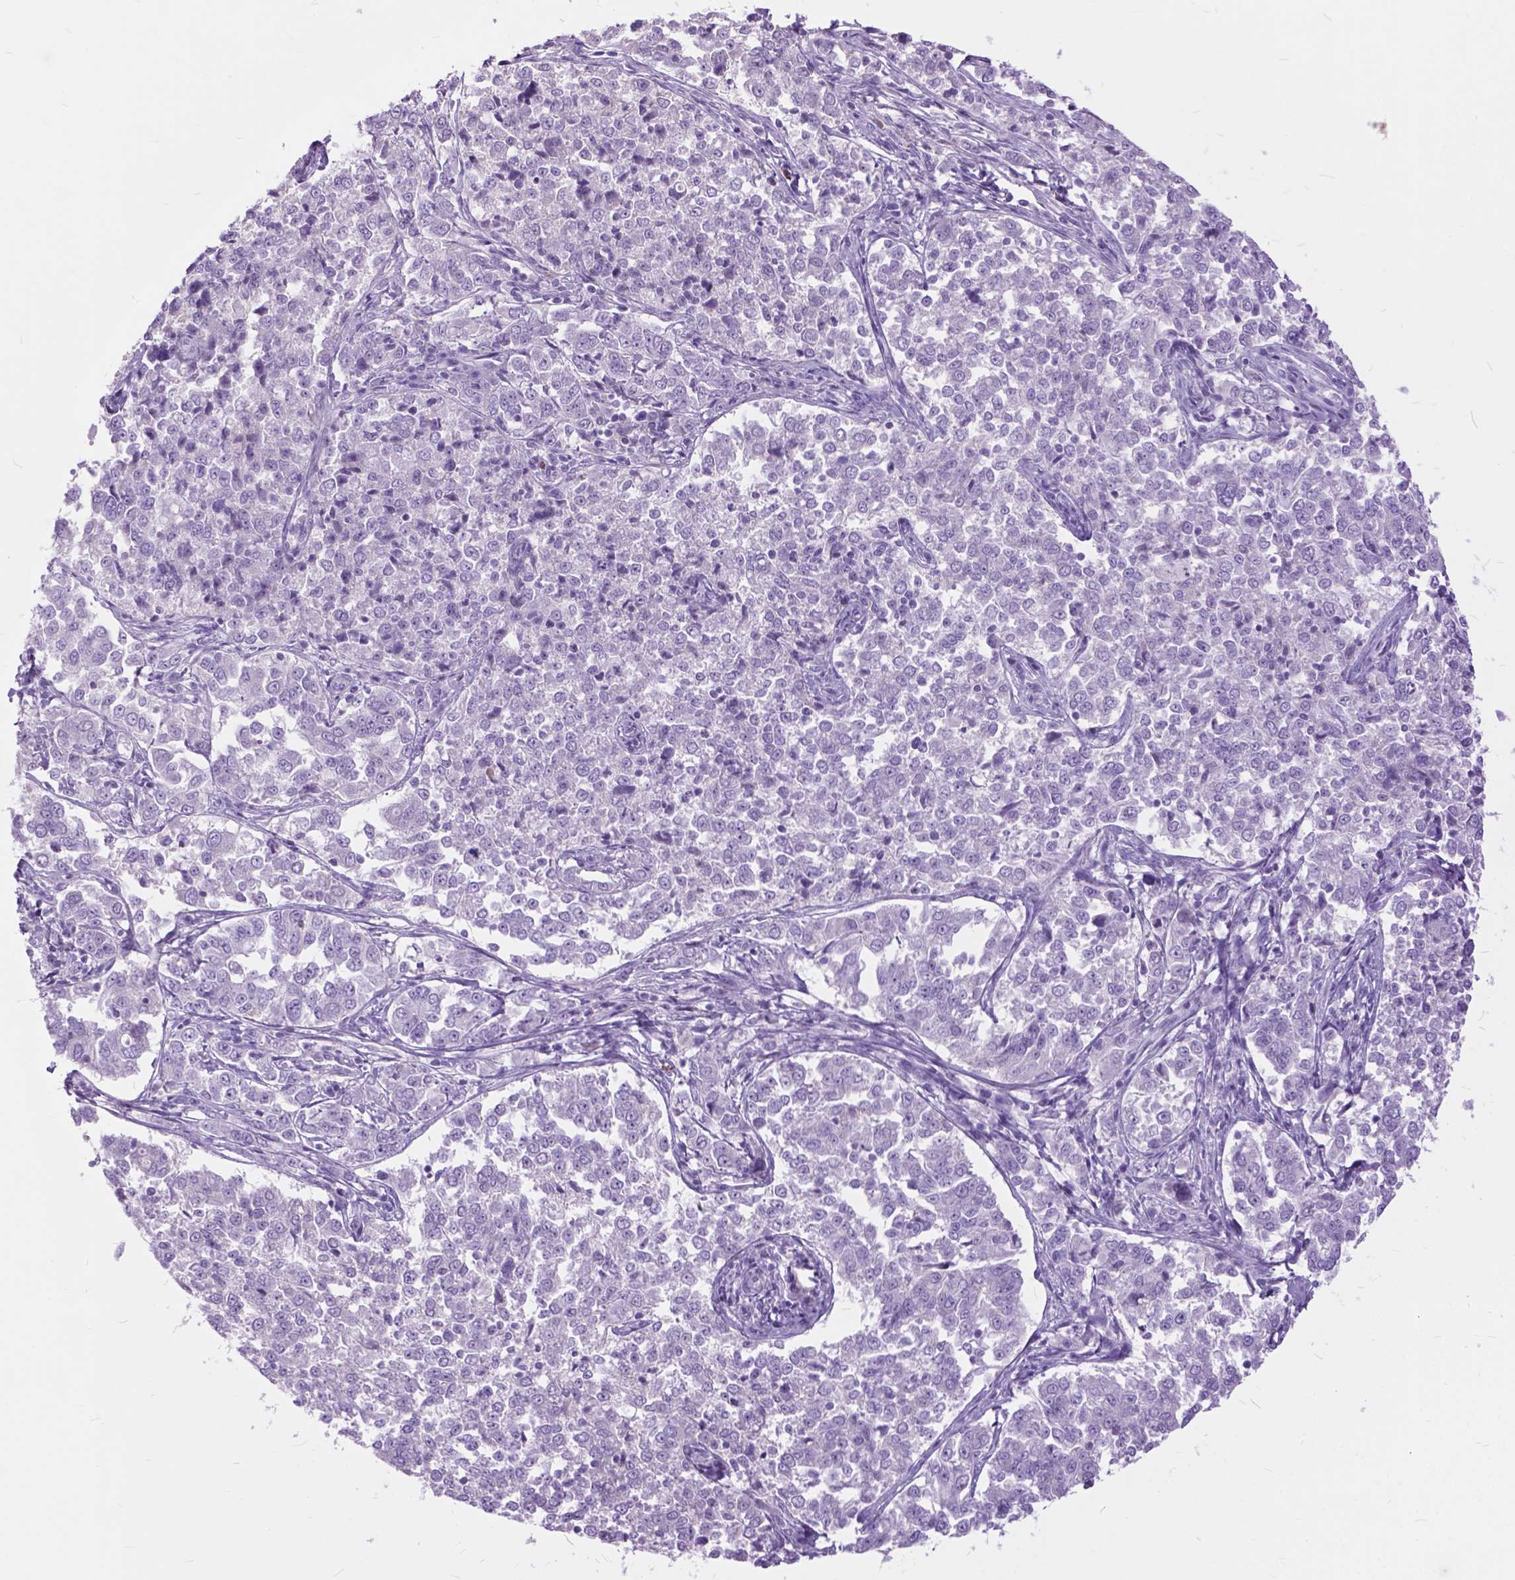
{"staining": {"intensity": "negative", "quantity": "none", "location": "none"}, "tissue": "endometrial cancer", "cell_type": "Tumor cells", "image_type": "cancer", "snomed": [{"axis": "morphology", "description": "Adenocarcinoma, NOS"}, {"axis": "topography", "description": "Endometrium"}], "caption": "This is a photomicrograph of immunohistochemistry staining of endometrial cancer, which shows no staining in tumor cells. The staining is performed using DAB (3,3'-diaminobenzidine) brown chromogen with nuclei counter-stained in using hematoxylin.", "gene": "PRR35", "patient": {"sex": "female", "age": 43}}